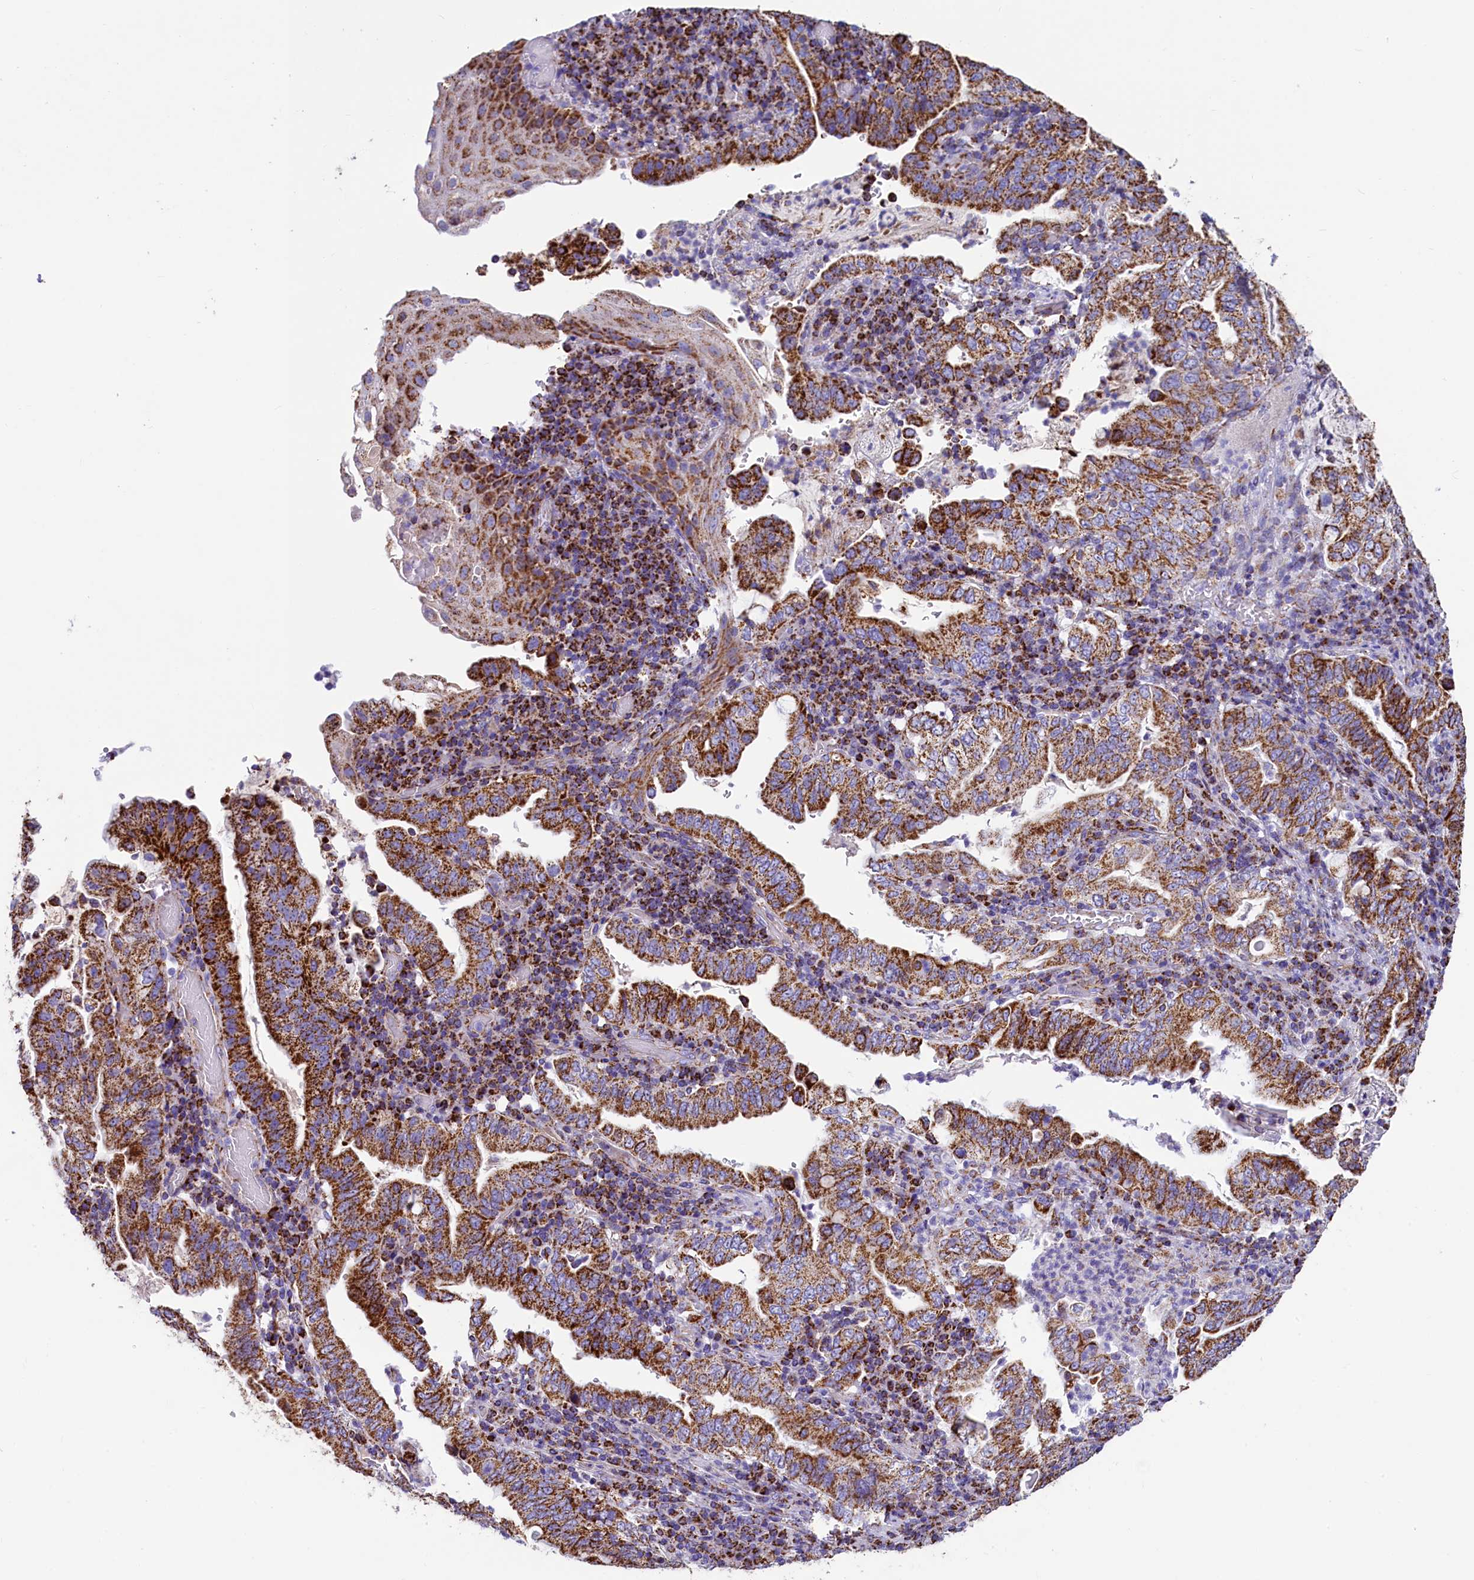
{"staining": {"intensity": "strong", "quantity": "25%-75%", "location": "cytoplasmic/membranous"}, "tissue": "stomach cancer", "cell_type": "Tumor cells", "image_type": "cancer", "snomed": [{"axis": "morphology", "description": "Normal tissue, NOS"}, {"axis": "morphology", "description": "Adenocarcinoma, NOS"}, {"axis": "topography", "description": "Esophagus"}, {"axis": "topography", "description": "Stomach, upper"}, {"axis": "topography", "description": "Peripheral nerve tissue"}], "caption": "Immunohistochemistry of human stomach adenocarcinoma exhibits high levels of strong cytoplasmic/membranous staining in approximately 25%-75% of tumor cells.", "gene": "IDH3A", "patient": {"sex": "male", "age": 62}}